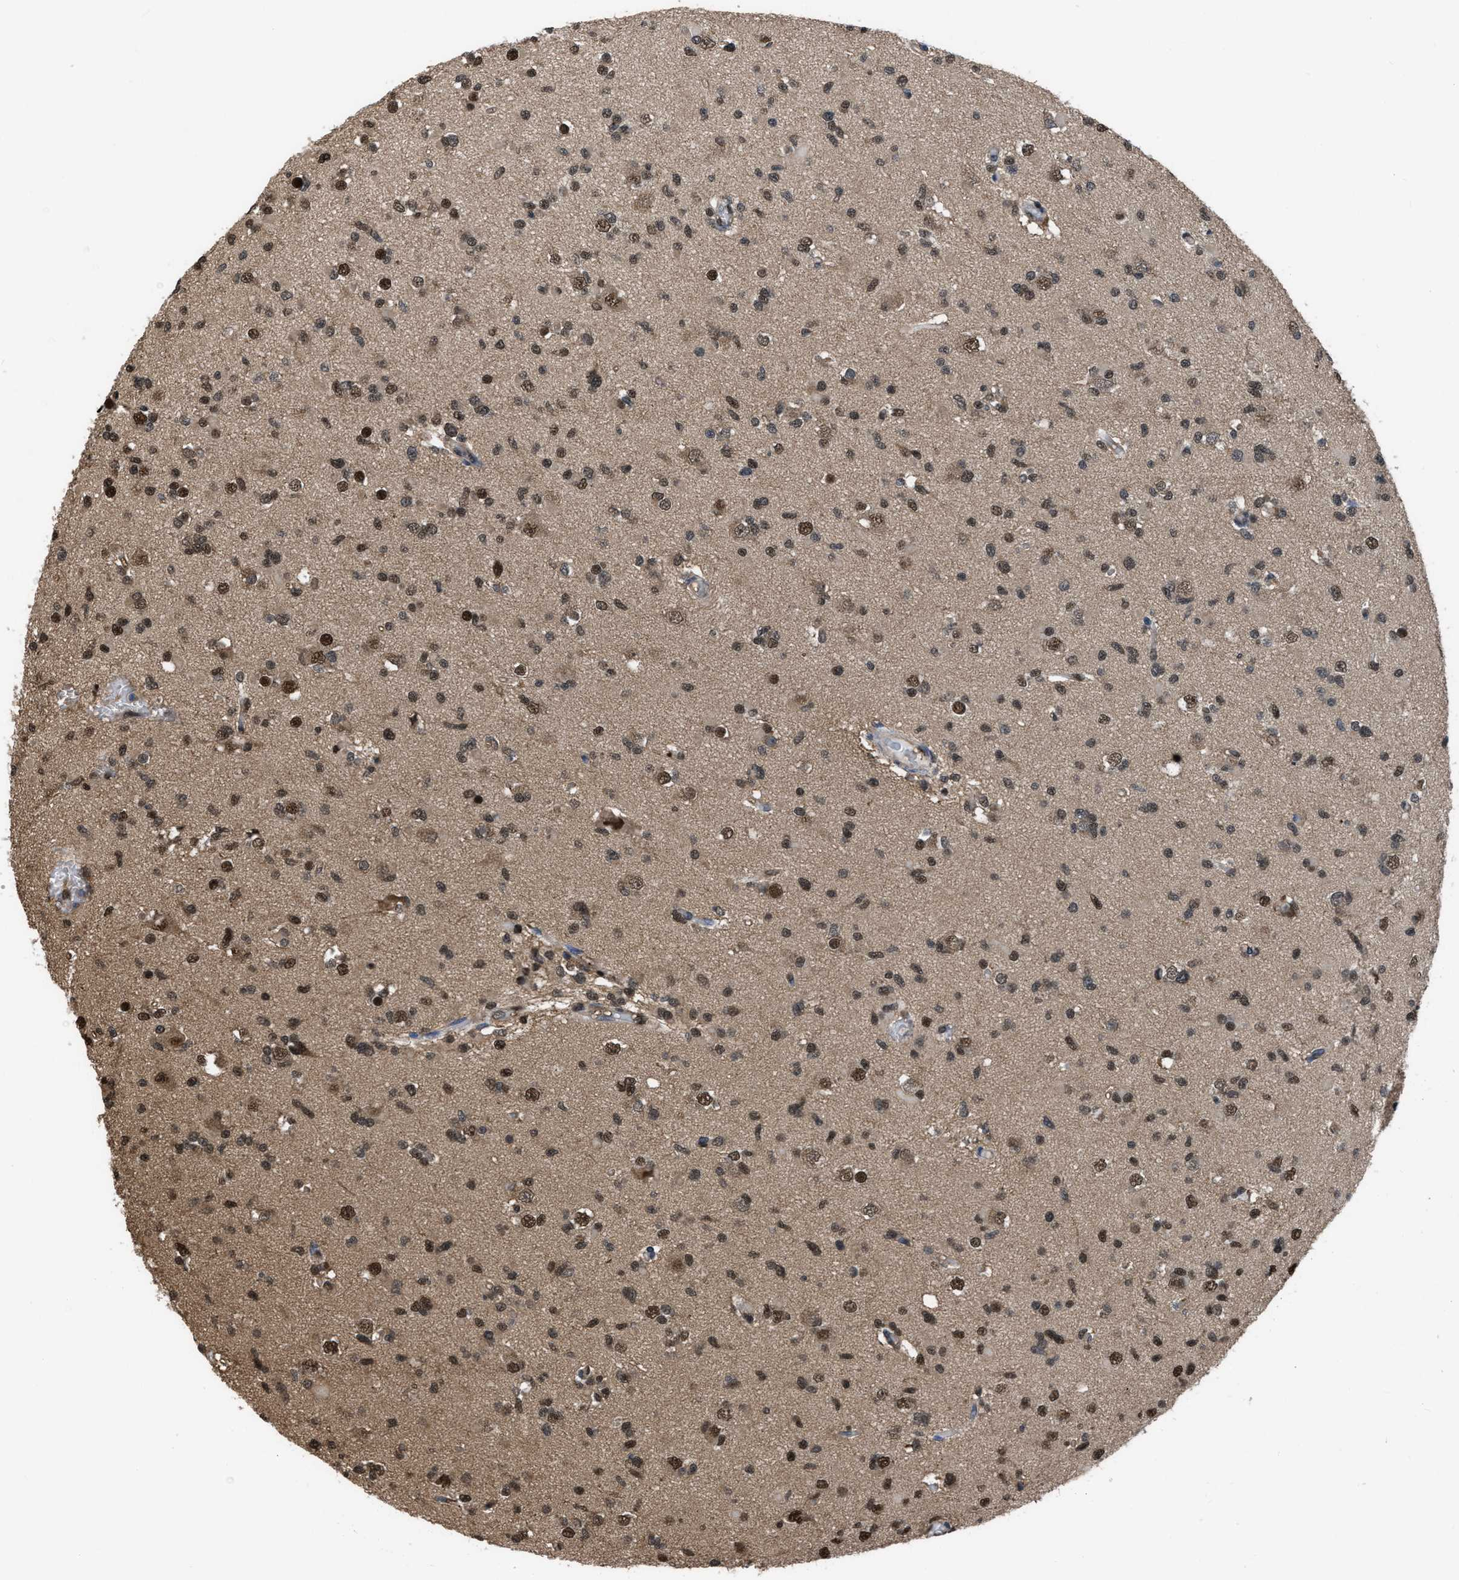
{"staining": {"intensity": "moderate", "quantity": ">75%", "location": "nuclear"}, "tissue": "glioma", "cell_type": "Tumor cells", "image_type": "cancer", "snomed": [{"axis": "morphology", "description": "Glioma, malignant, Low grade"}, {"axis": "topography", "description": "Brain"}], "caption": "This image shows immunohistochemistry (IHC) staining of human malignant glioma (low-grade), with medium moderate nuclear positivity in approximately >75% of tumor cells.", "gene": "FNTA", "patient": {"sex": "female", "age": 22}}